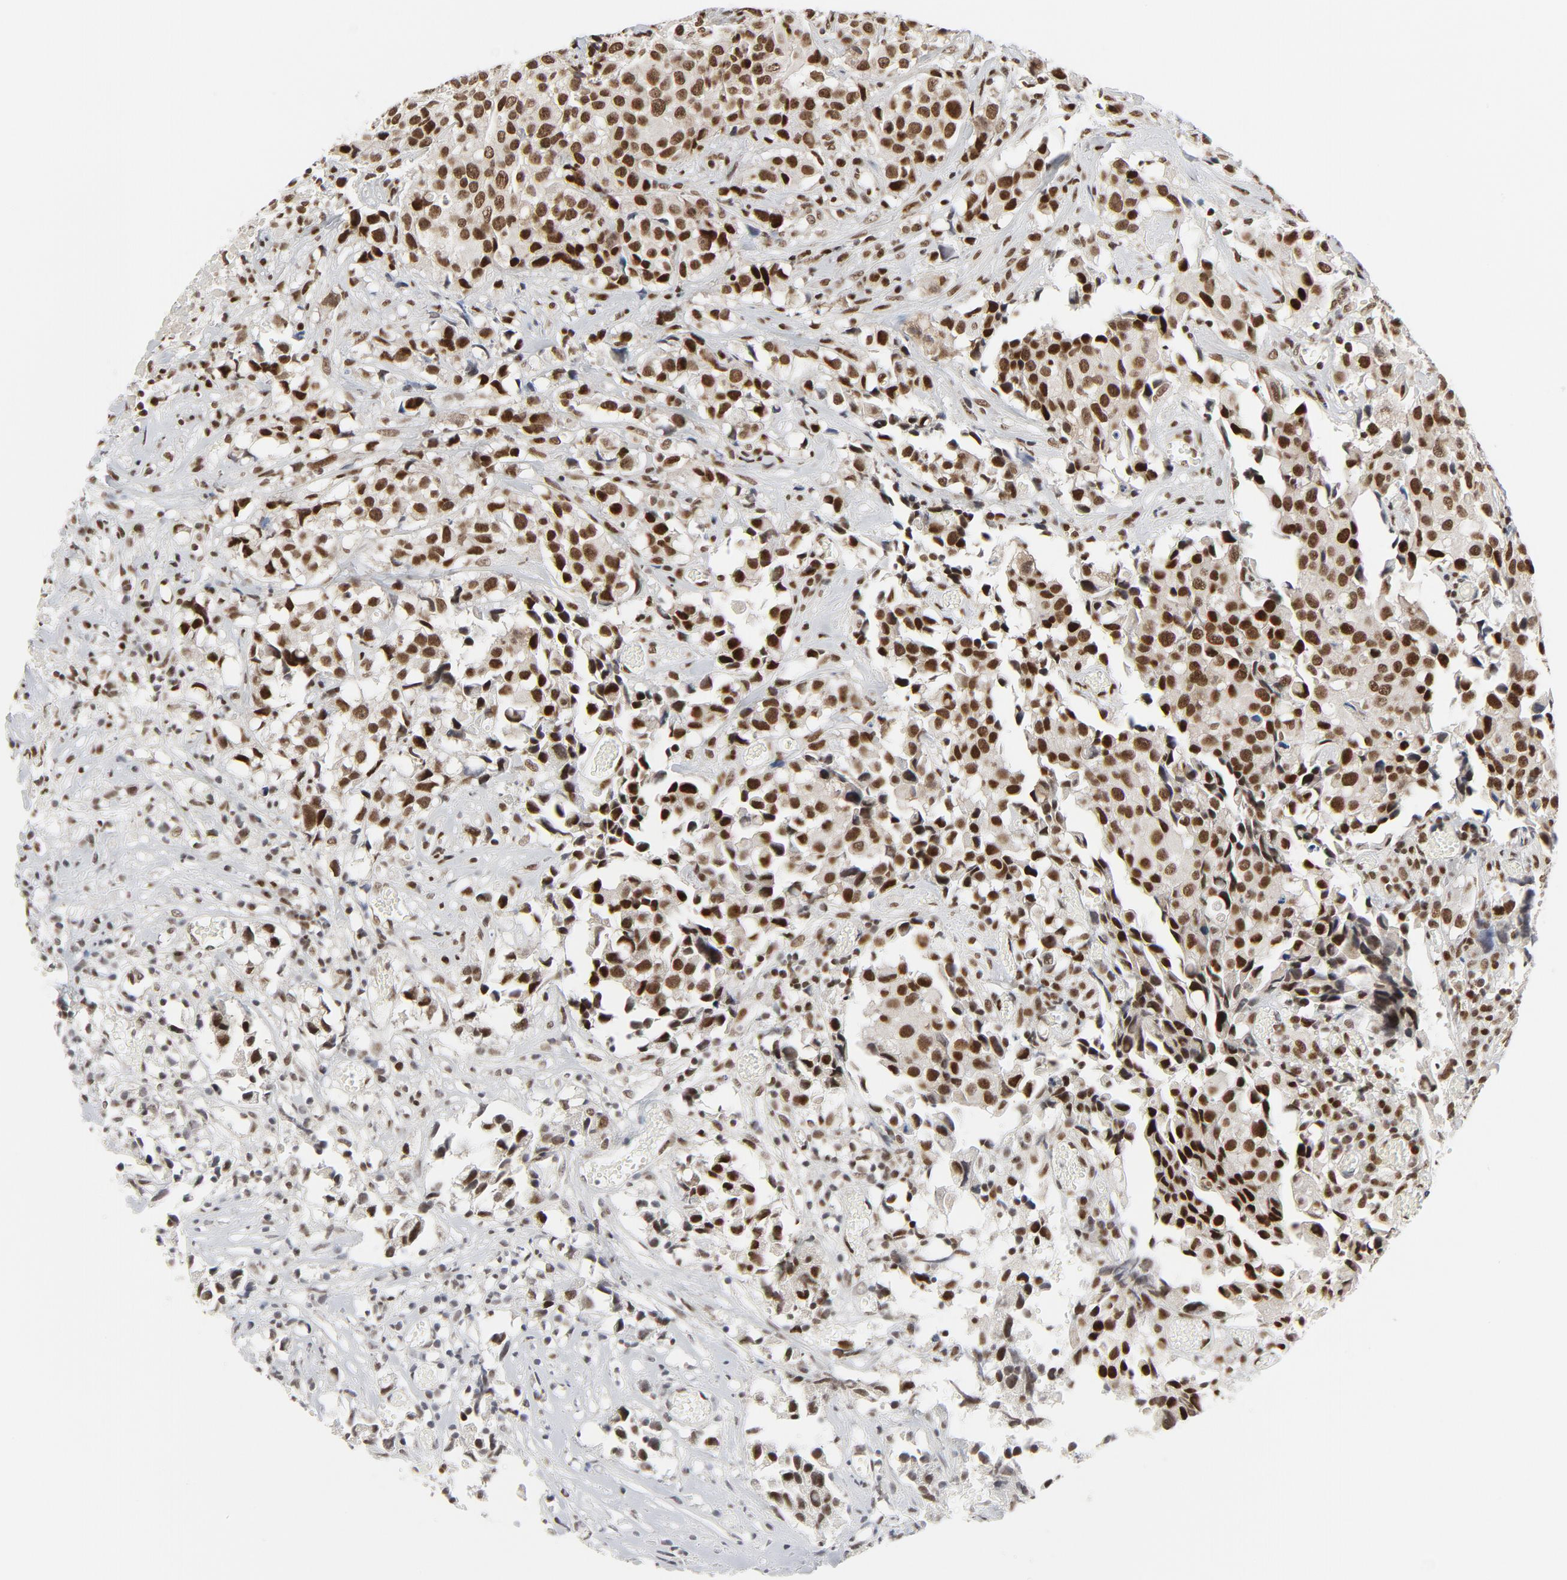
{"staining": {"intensity": "strong", "quantity": ">75%", "location": "nuclear"}, "tissue": "urothelial cancer", "cell_type": "Tumor cells", "image_type": "cancer", "snomed": [{"axis": "morphology", "description": "Urothelial carcinoma, High grade"}, {"axis": "topography", "description": "Urinary bladder"}], "caption": "Immunohistochemistry (IHC) histopathology image of neoplastic tissue: urothelial carcinoma (high-grade) stained using immunohistochemistry shows high levels of strong protein expression localized specifically in the nuclear of tumor cells, appearing as a nuclear brown color.", "gene": "ERCC1", "patient": {"sex": "female", "age": 75}}